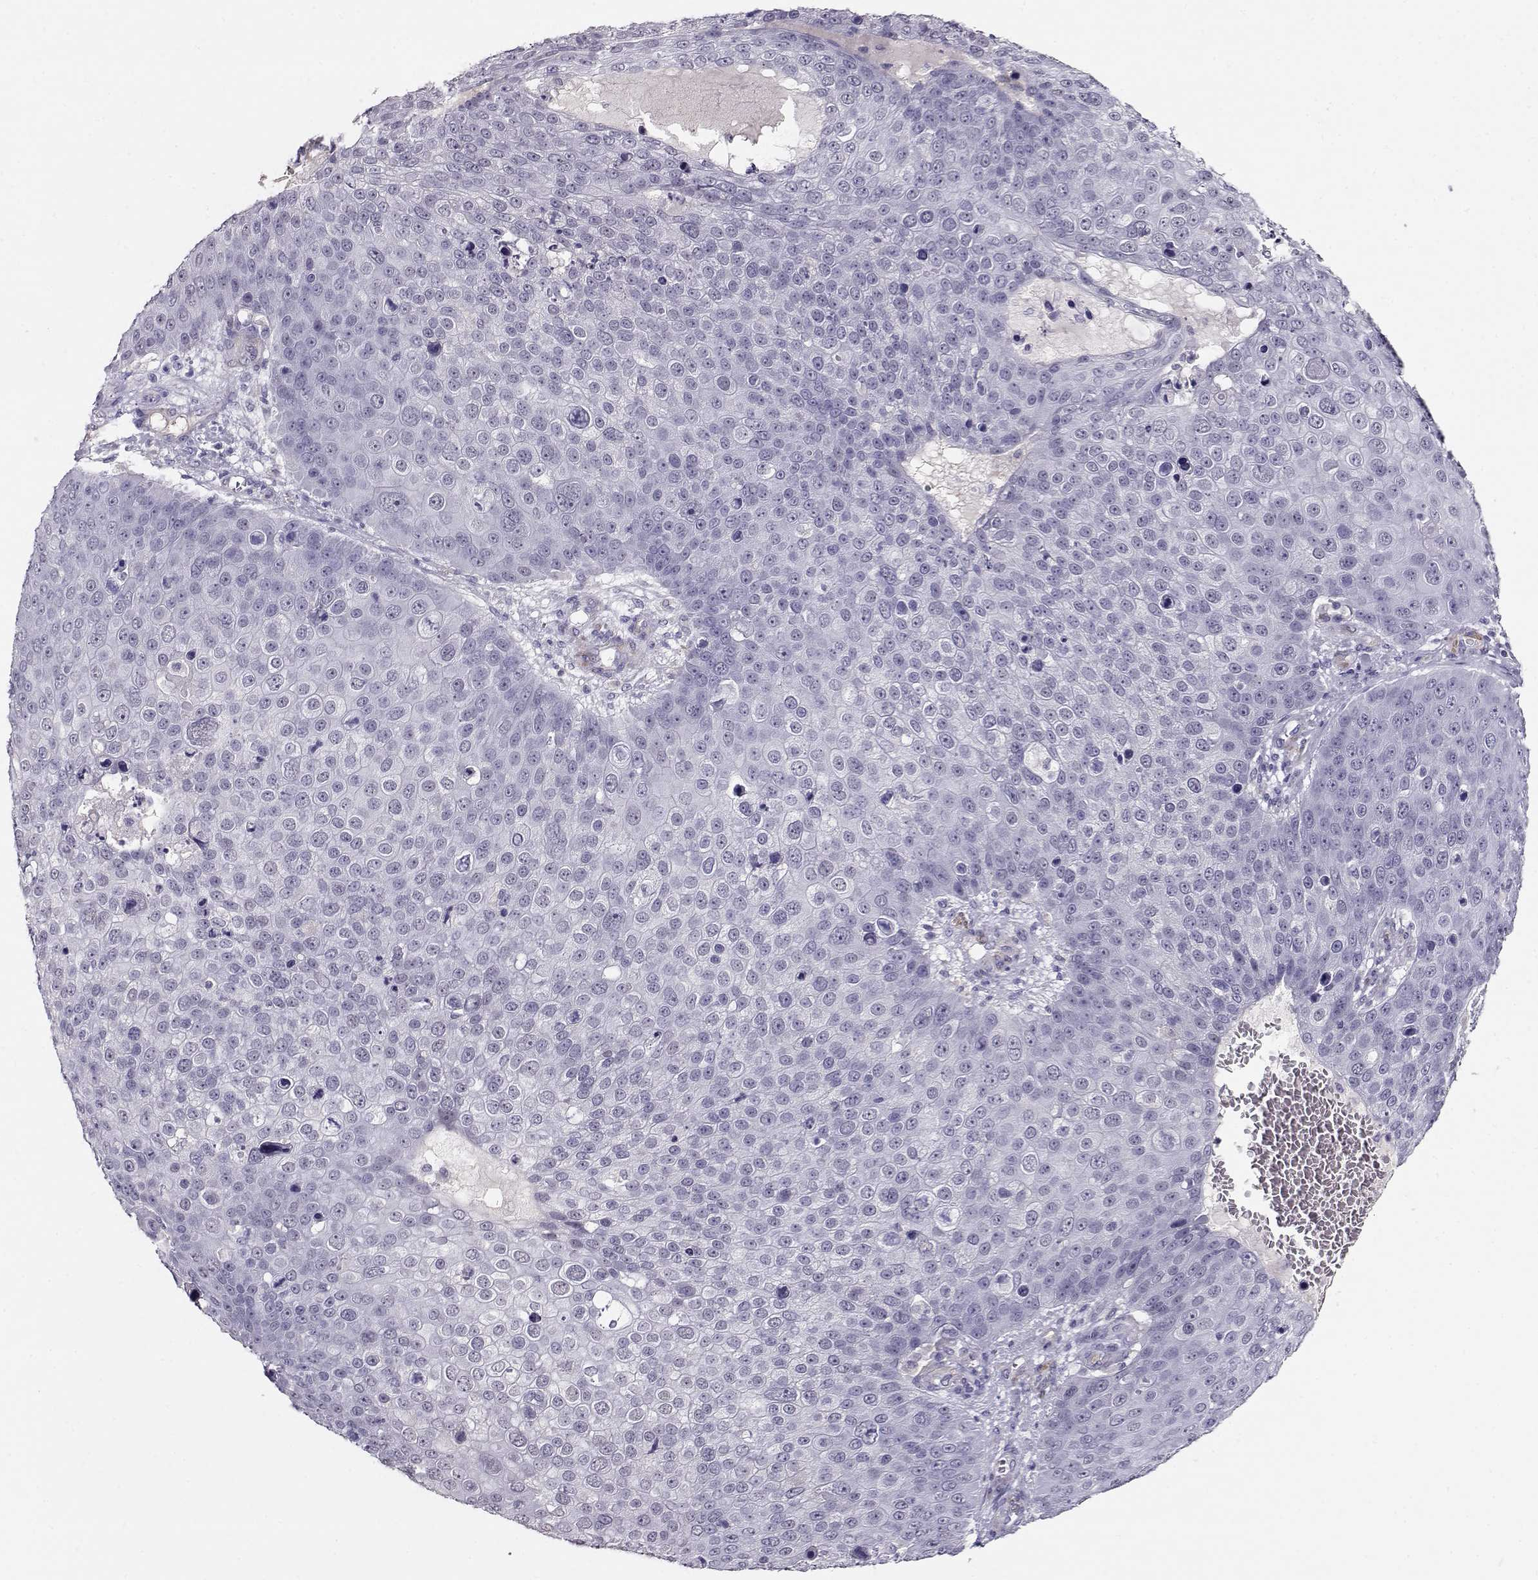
{"staining": {"intensity": "negative", "quantity": "none", "location": "none"}, "tissue": "skin cancer", "cell_type": "Tumor cells", "image_type": "cancer", "snomed": [{"axis": "morphology", "description": "Squamous cell carcinoma, NOS"}, {"axis": "topography", "description": "Skin"}], "caption": "Skin cancer was stained to show a protein in brown. There is no significant expression in tumor cells.", "gene": "RBM44", "patient": {"sex": "male", "age": 71}}